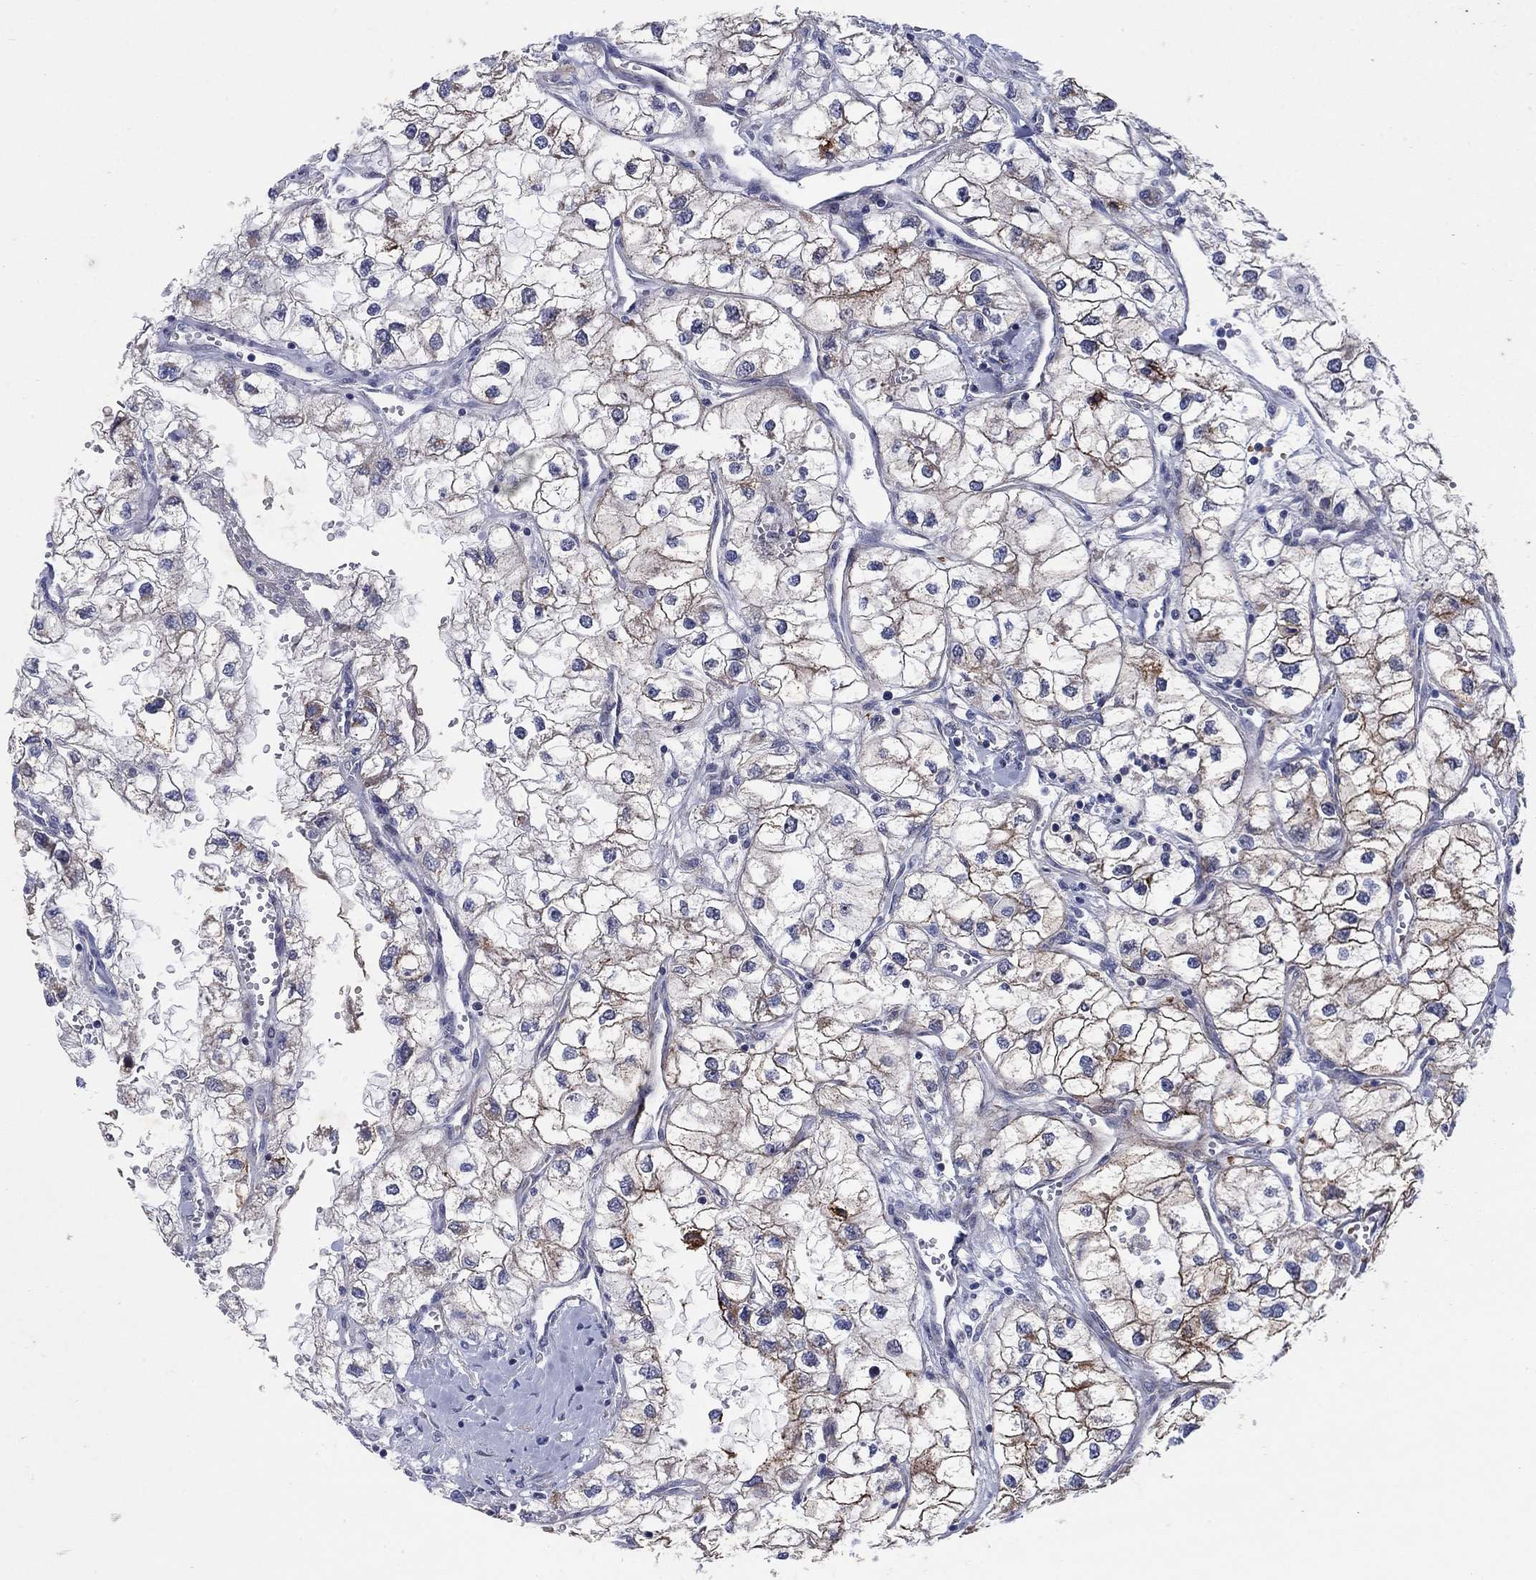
{"staining": {"intensity": "moderate", "quantity": "<25%", "location": "cytoplasmic/membranous"}, "tissue": "renal cancer", "cell_type": "Tumor cells", "image_type": "cancer", "snomed": [{"axis": "morphology", "description": "Adenocarcinoma, NOS"}, {"axis": "topography", "description": "Kidney"}], "caption": "This is a micrograph of immunohistochemistry staining of renal cancer, which shows moderate positivity in the cytoplasmic/membranous of tumor cells.", "gene": "SDC1", "patient": {"sex": "male", "age": 59}}